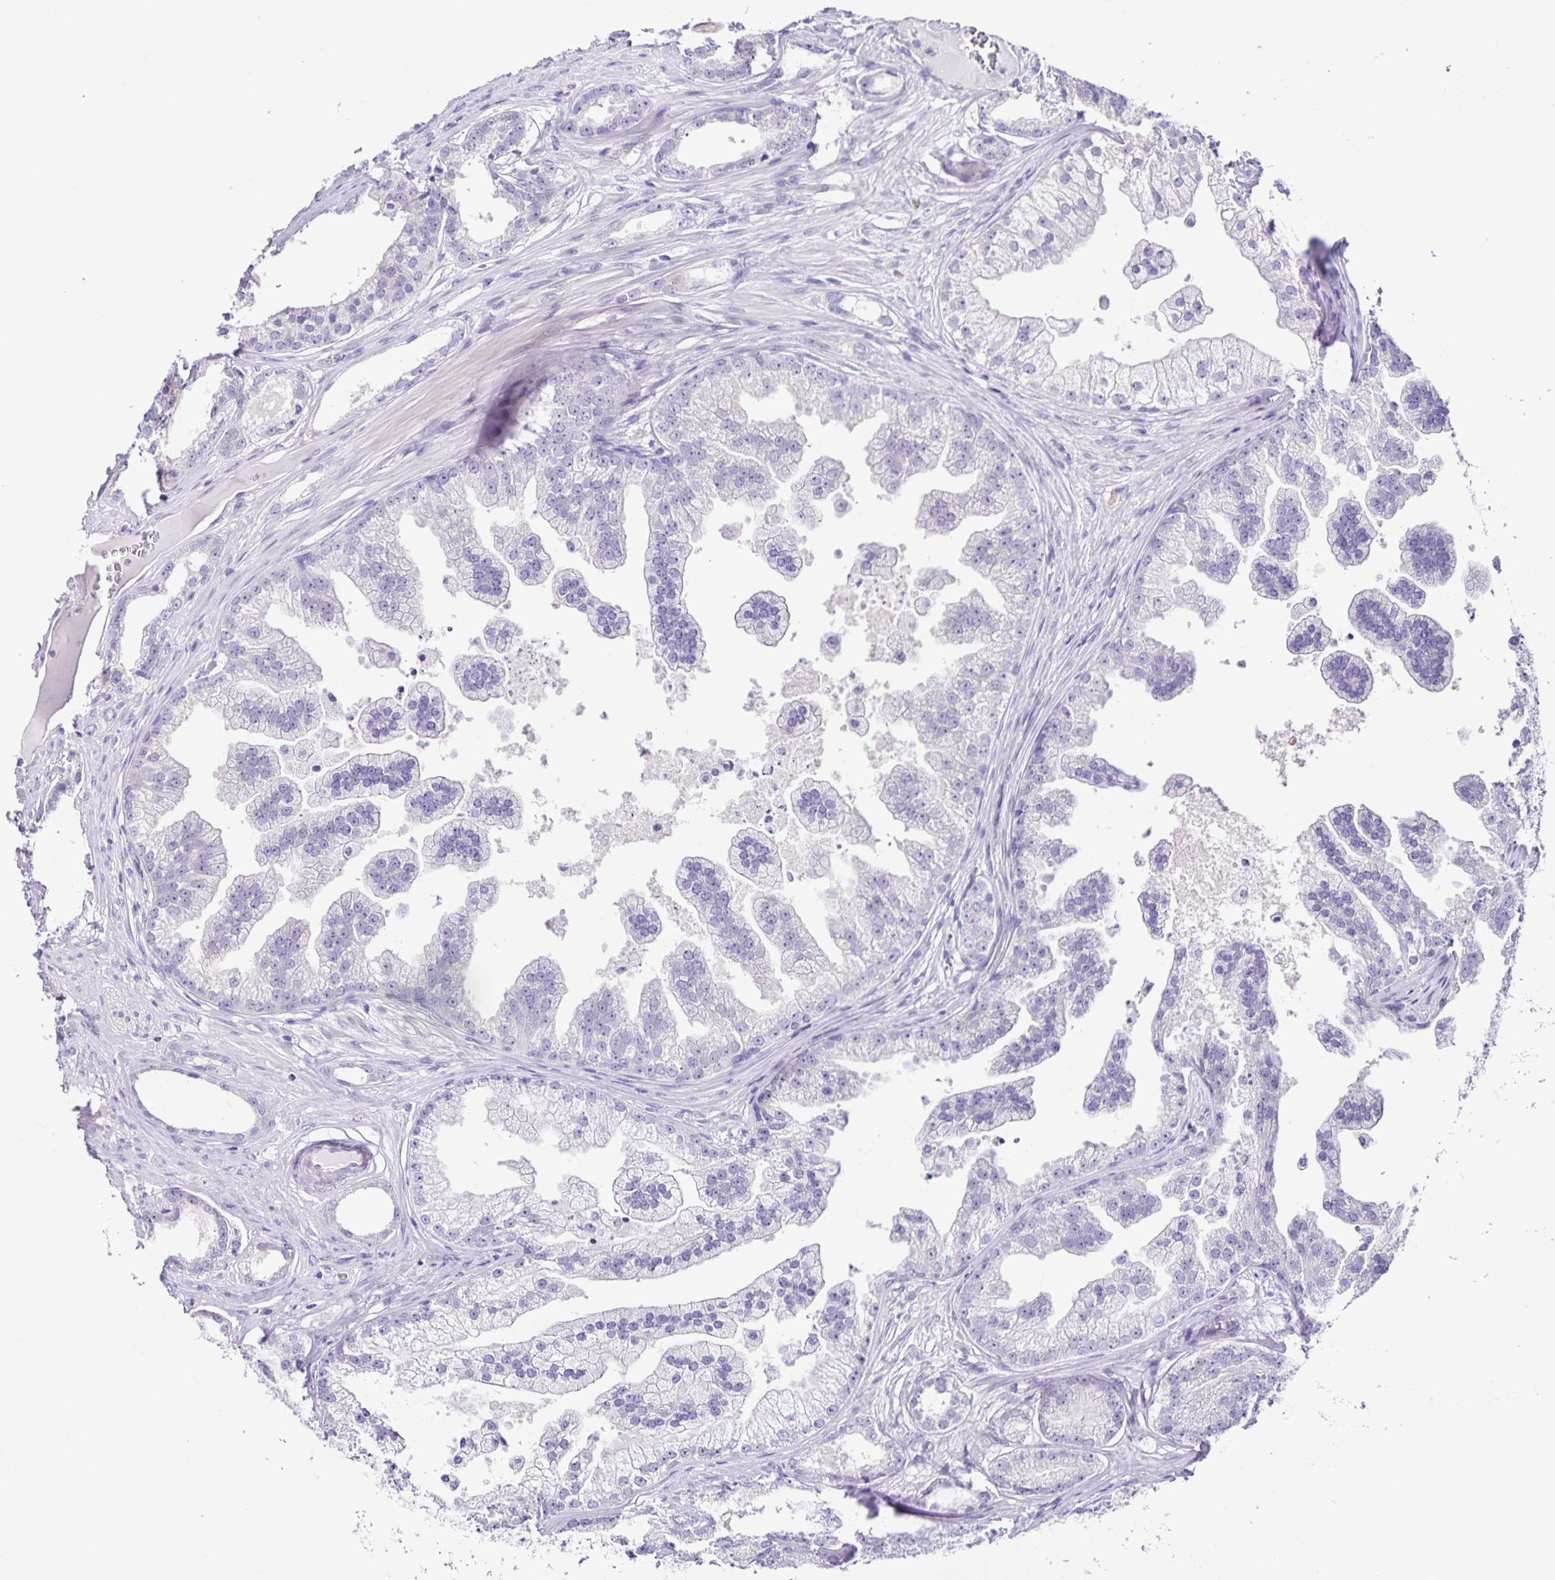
{"staining": {"intensity": "negative", "quantity": "none", "location": "none"}, "tissue": "prostate cancer", "cell_type": "Tumor cells", "image_type": "cancer", "snomed": [{"axis": "morphology", "description": "Adenocarcinoma, Low grade"}, {"axis": "topography", "description": "Prostate"}], "caption": "This is an IHC photomicrograph of human prostate cancer (low-grade adenocarcinoma). There is no staining in tumor cells.", "gene": "RNFT2", "patient": {"sex": "male", "age": 65}}